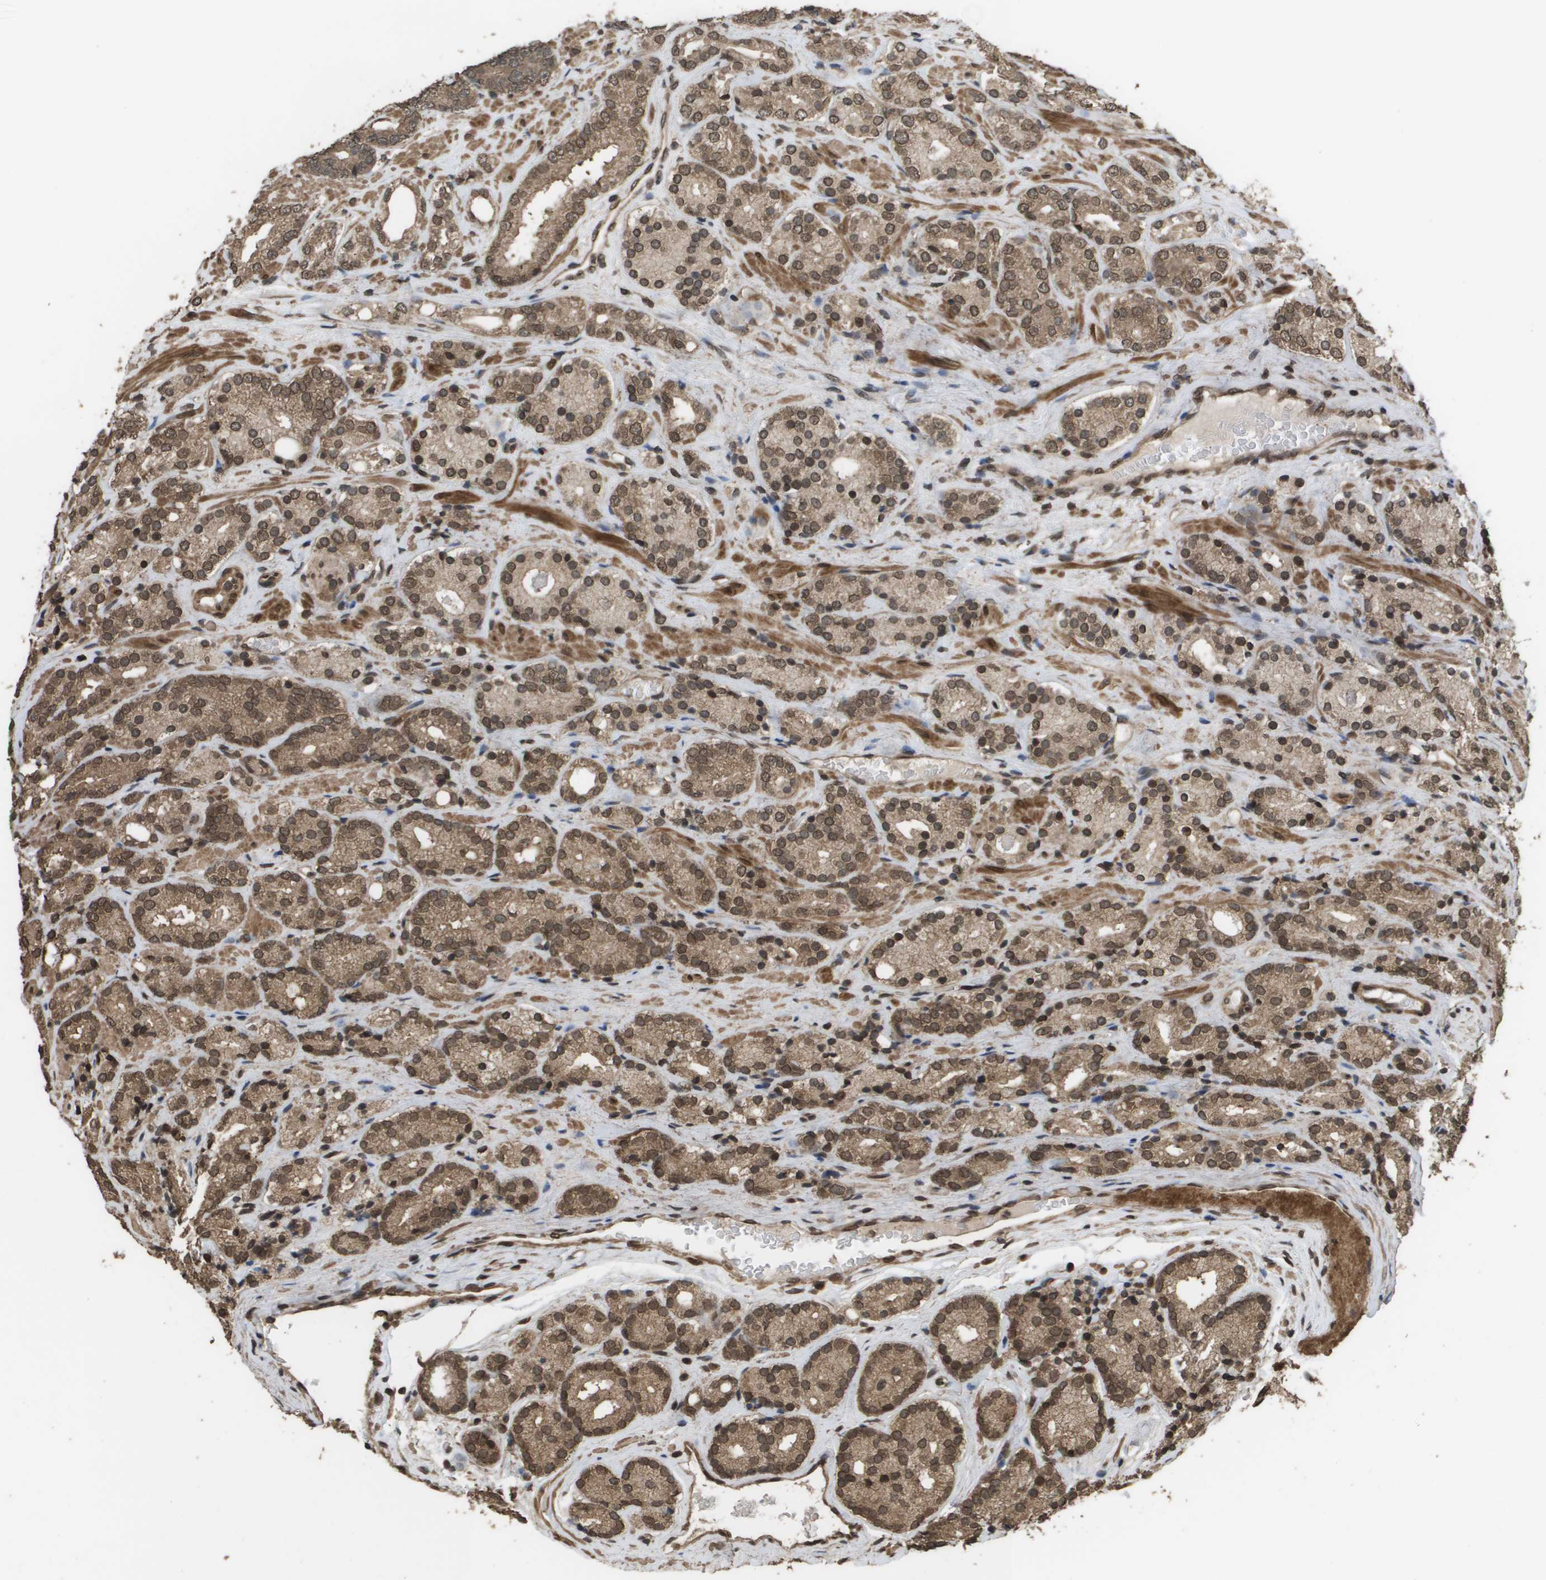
{"staining": {"intensity": "moderate", "quantity": ">75%", "location": "cytoplasmic/membranous,nuclear"}, "tissue": "prostate cancer", "cell_type": "Tumor cells", "image_type": "cancer", "snomed": [{"axis": "morphology", "description": "Adenocarcinoma, High grade"}, {"axis": "topography", "description": "Prostate"}], "caption": "Human prostate cancer stained with a protein marker exhibits moderate staining in tumor cells.", "gene": "AXIN2", "patient": {"sex": "male", "age": 71}}